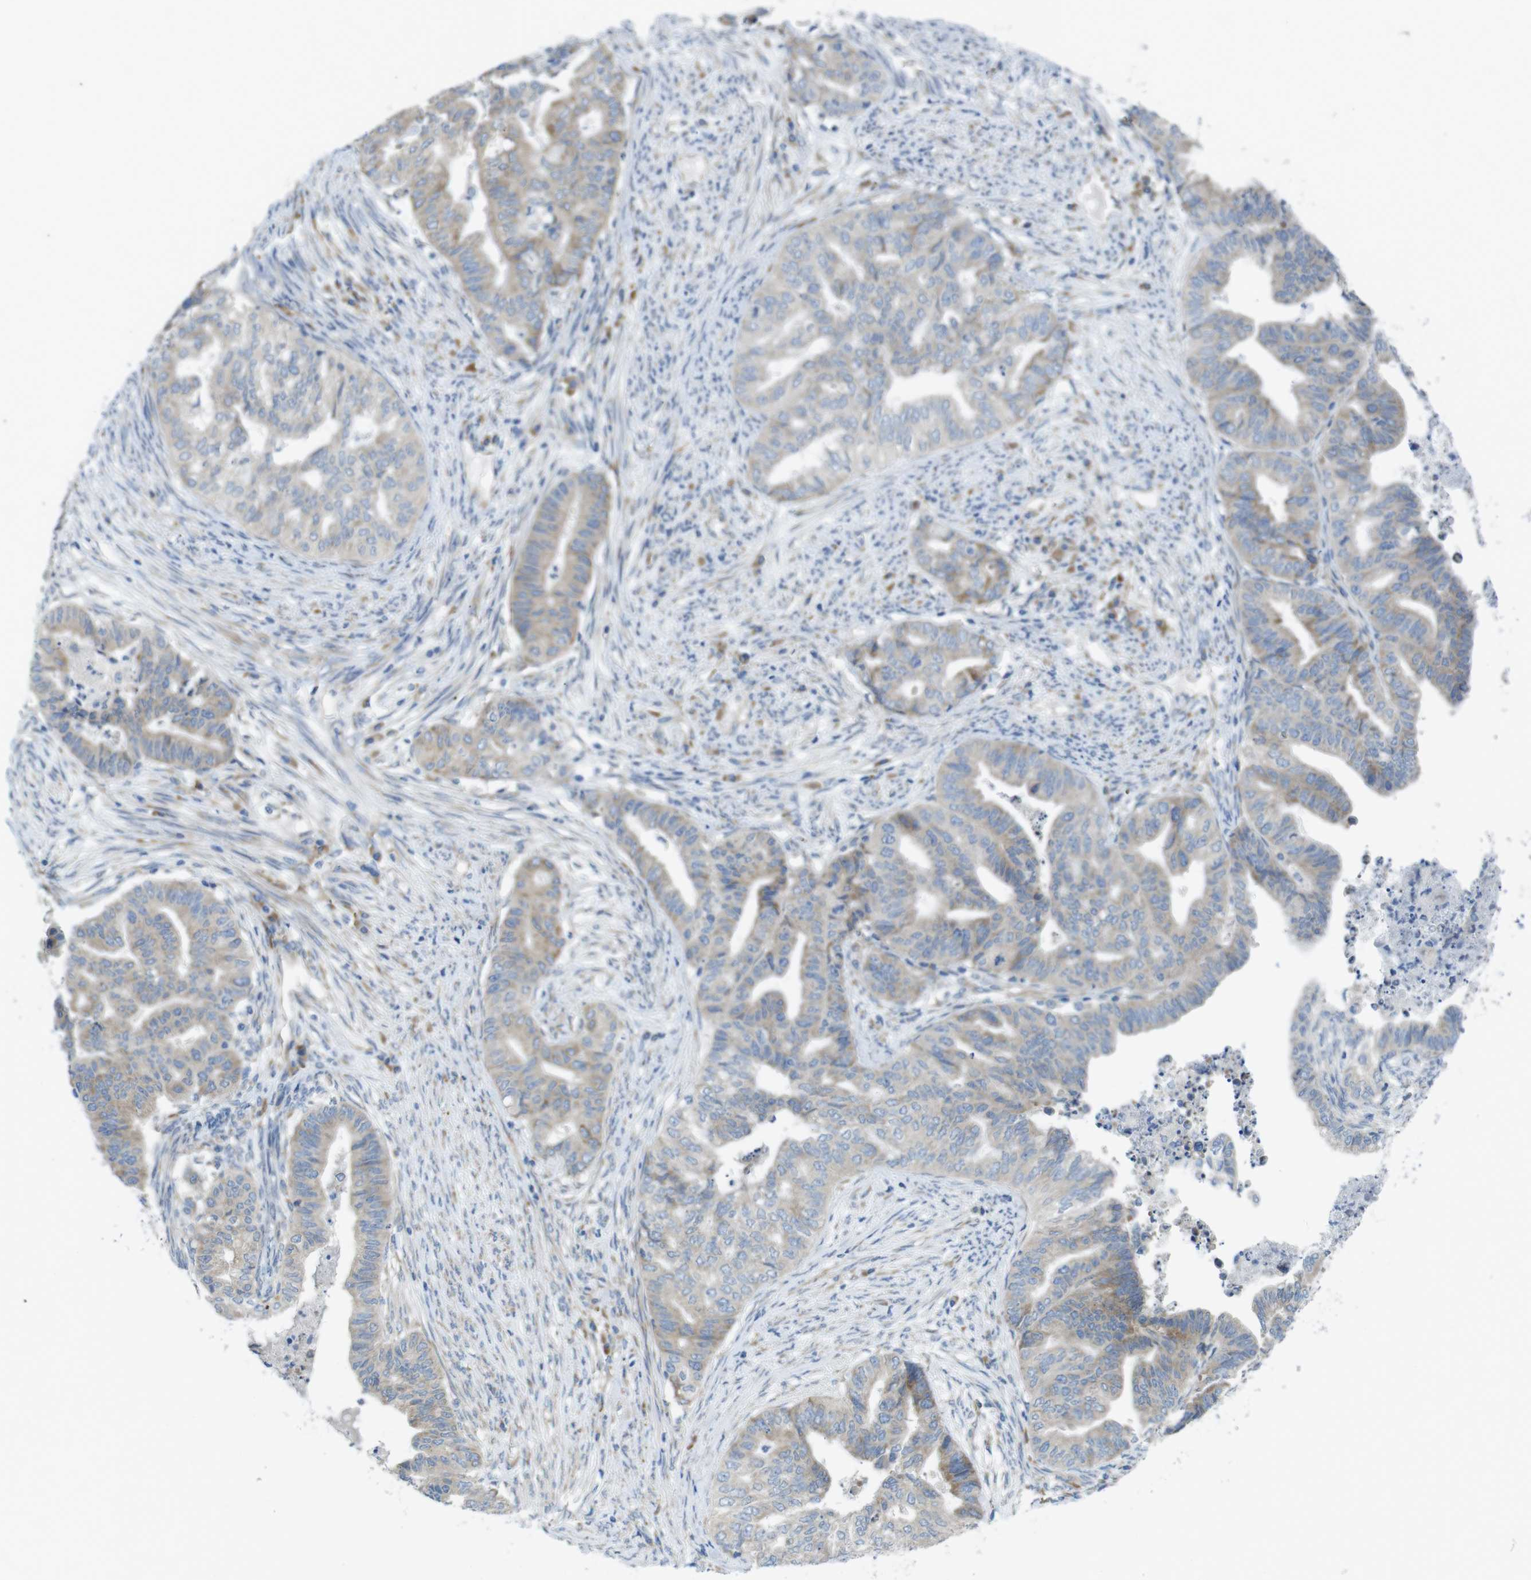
{"staining": {"intensity": "weak", "quantity": "25%-75%", "location": "cytoplasmic/membranous"}, "tissue": "endometrial cancer", "cell_type": "Tumor cells", "image_type": "cancer", "snomed": [{"axis": "morphology", "description": "Adenocarcinoma, NOS"}, {"axis": "topography", "description": "Endometrium"}], "caption": "Immunohistochemistry (IHC) (DAB (3,3'-diaminobenzidine)) staining of endometrial adenocarcinoma demonstrates weak cytoplasmic/membranous protein positivity in approximately 25%-75% of tumor cells.", "gene": "TMEM234", "patient": {"sex": "female", "age": 79}}